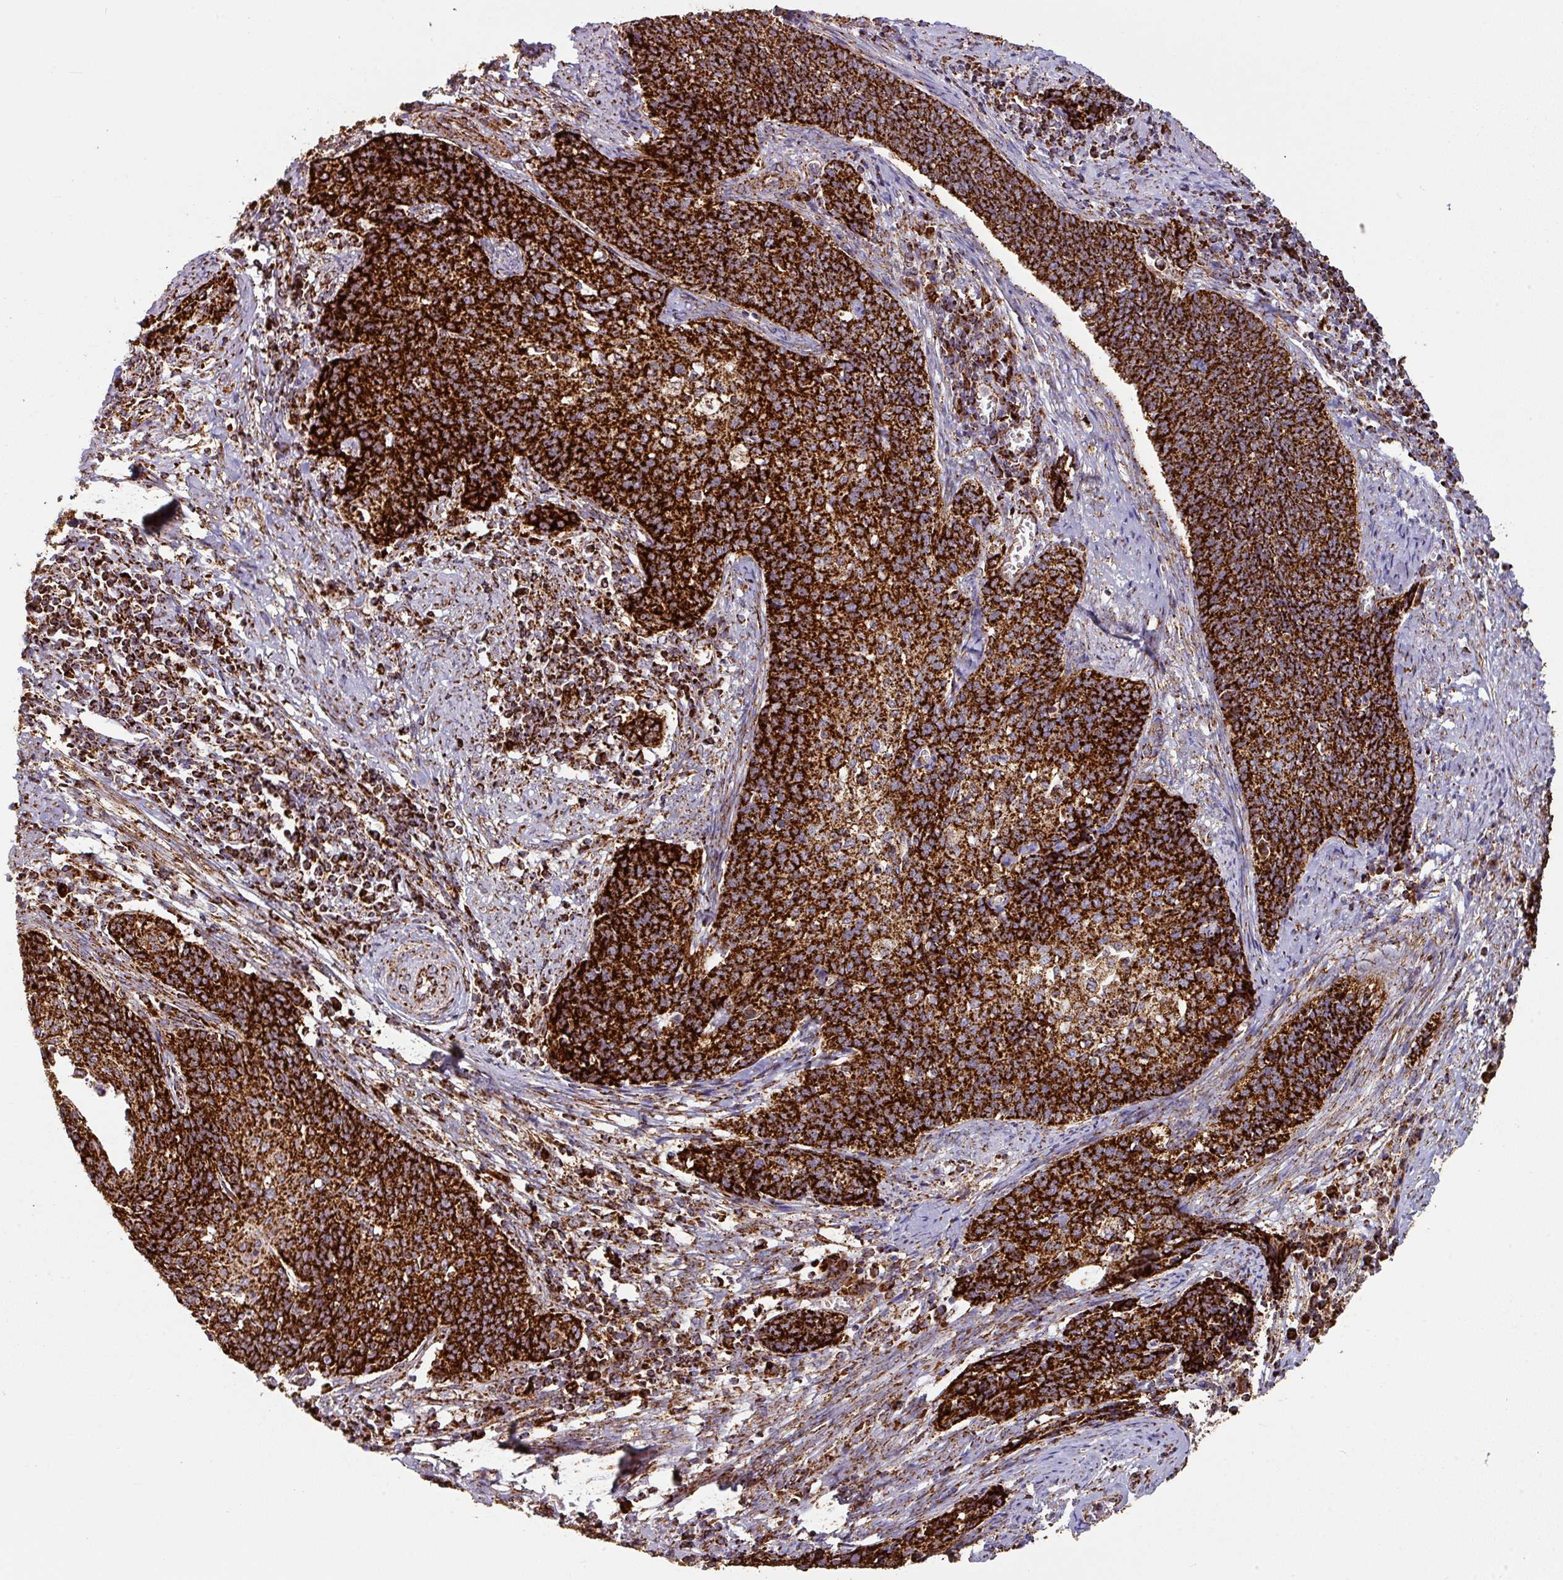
{"staining": {"intensity": "strong", "quantity": ">75%", "location": "cytoplasmic/membranous"}, "tissue": "cervical cancer", "cell_type": "Tumor cells", "image_type": "cancer", "snomed": [{"axis": "morphology", "description": "Squamous cell carcinoma, NOS"}, {"axis": "topography", "description": "Cervix"}], "caption": "Human cervical cancer (squamous cell carcinoma) stained for a protein (brown) demonstrates strong cytoplasmic/membranous positive expression in approximately >75% of tumor cells.", "gene": "TRAP1", "patient": {"sex": "female", "age": 39}}